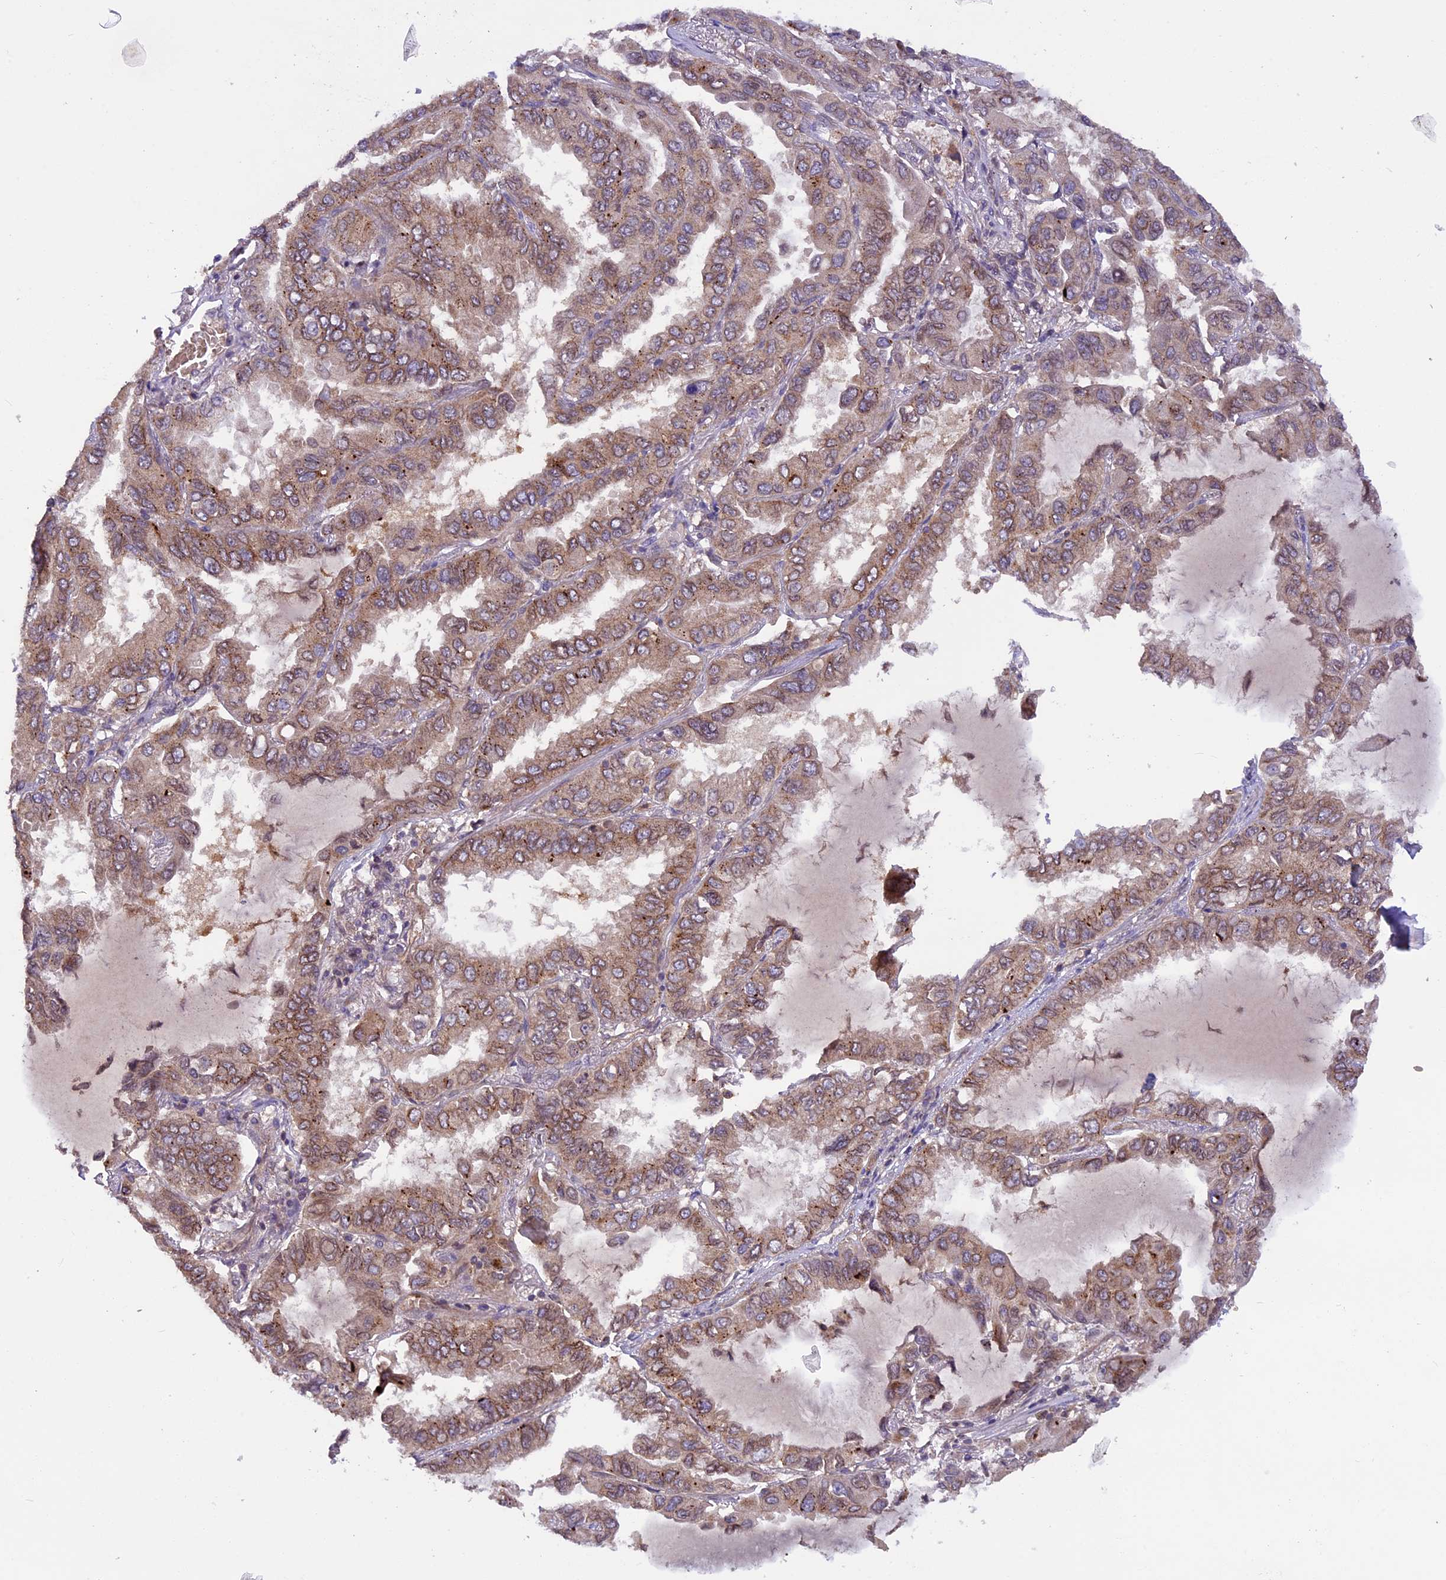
{"staining": {"intensity": "moderate", "quantity": ">75%", "location": "cytoplasmic/membranous,nuclear"}, "tissue": "lung cancer", "cell_type": "Tumor cells", "image_type": "cancer", "snomed": [{"axis": "morphology", "description": "Adenocarcinoma, NOS"}, {"axis": "topography", "description": "Lung"}], "caption": "Moderate cytoplasmic/membranous and nuclear protein positivity is appreciated in approximately >75% of tumor cells in adenocarcinoma (lung).", "gene": "CCDC125", "patient": {"sex": "male", "age": 64}}